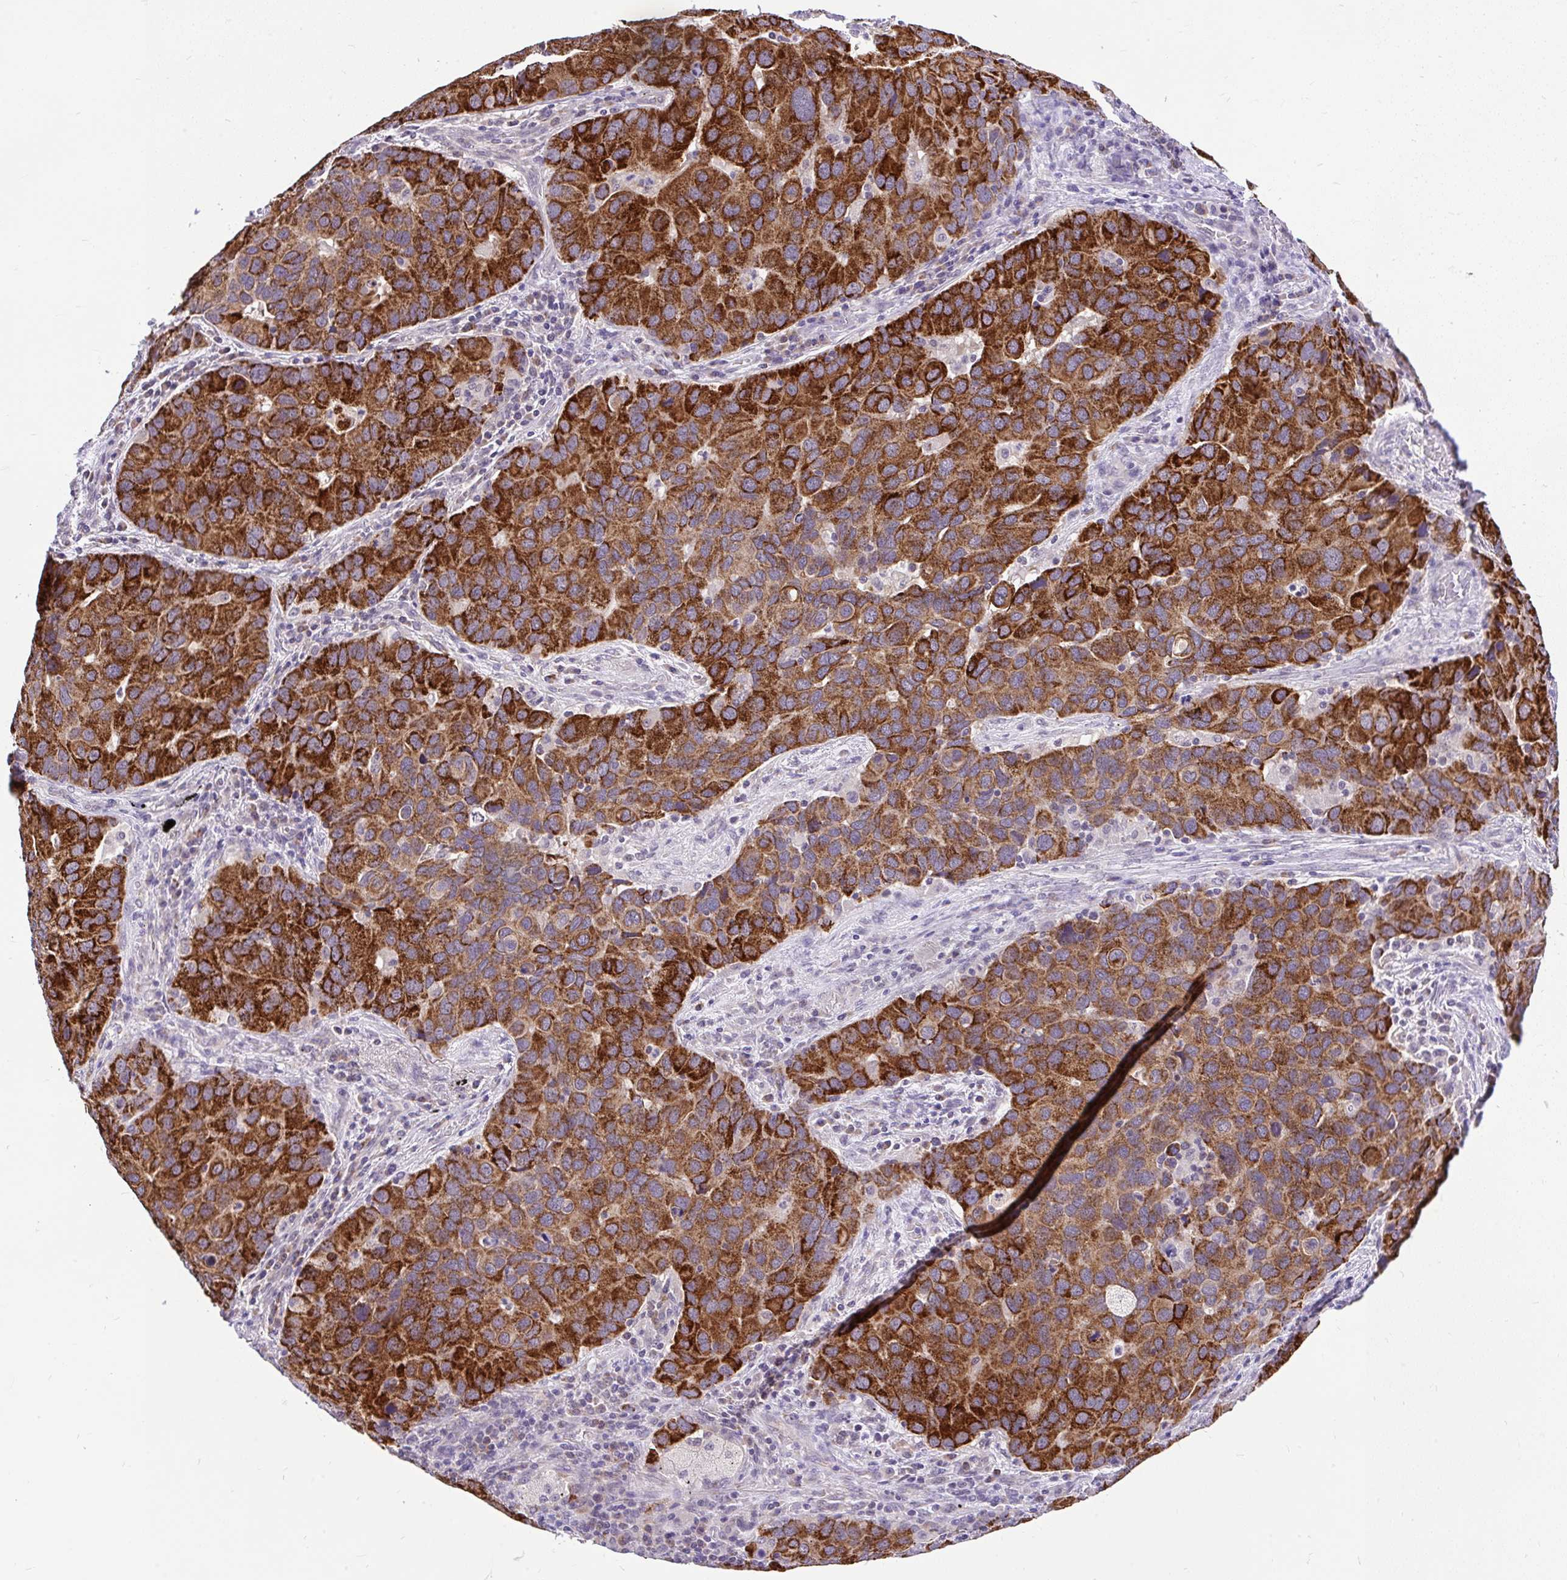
{"staining": {"intensity": "strong", "quantity": "25%-75%", "location": "cytoplasmic/membranous"}, "tissue": "lung cancer", "cell_type": "Tumor cells", "image_type": "cancer", "snomed": [{"axis": "morphology", "description": "Aneuploidy"}, {"axis": "morphology", "description": "Adenocarcinoma, NOS"}, {"axis": "topography", "description": "Lymph node"}, {"axis": "topography", "description": "Lung"}], "caption": "This is a micrograph of immunohistochemistry (IHC) staining of adenocarcinoma (lung), which shows strong staining in the cytoplasmic/membranous of tumor cells.", "gene": "PYCR2", "patient": {"sex": "female", "age": 74}}